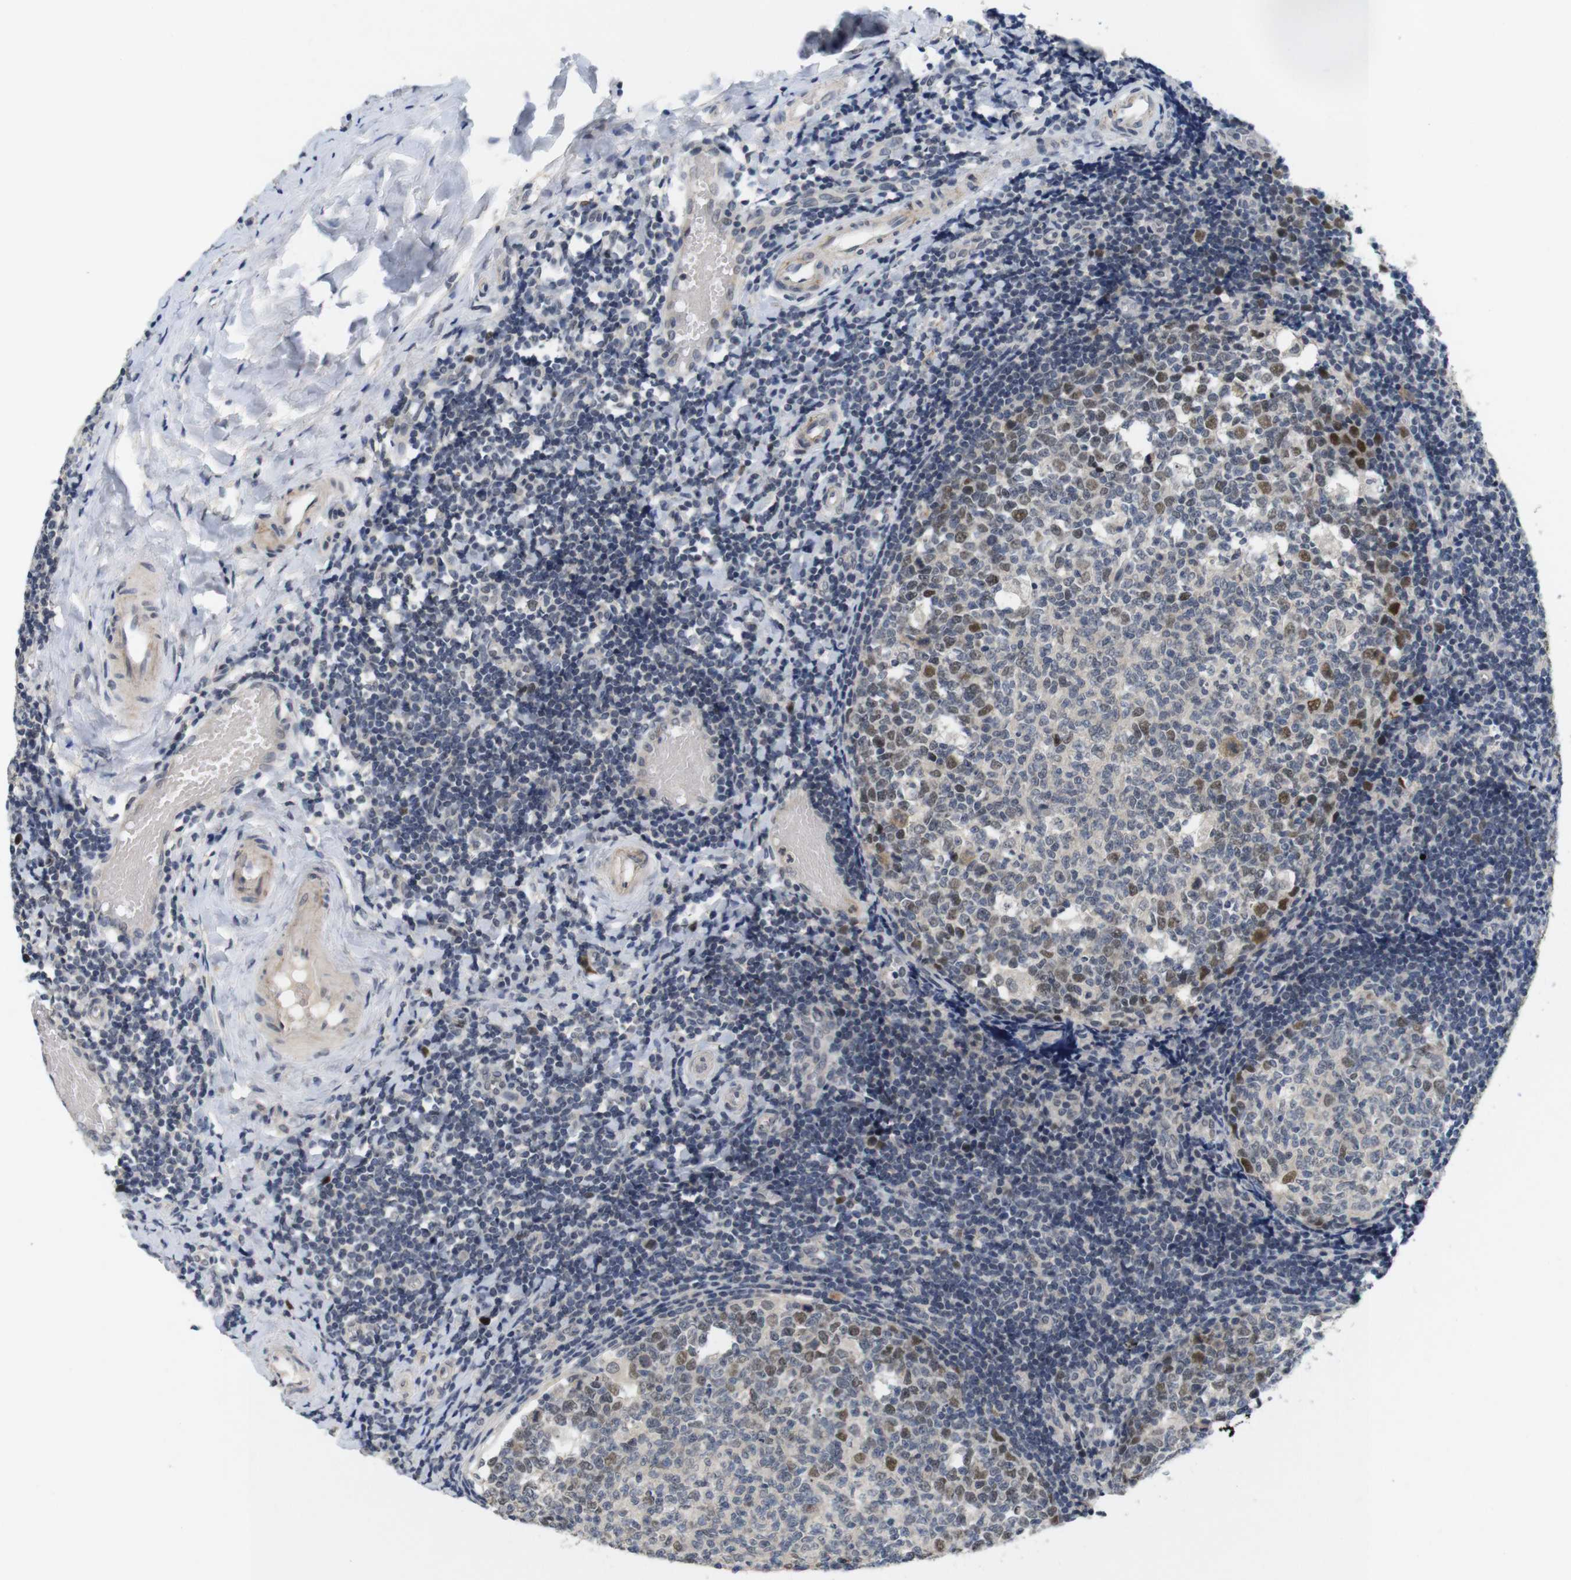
{"staining": {"intensity": "strong", "quantity": "<25%", "location": "nuclear"}, "tissue": "tonsil", "cell_type": "Germinal center cells", "image_type": "normal", "snomed": [{"axis": "morphology", "description": "Normal tissue, NOS"}, {"axis": "topography", "description": "Tonsil"}], "caption": "An immunohistochemistry micrograph of benign tissue is shown. Protein staining in brown labels strong nuclear positivity in tonsil within germinal center cells. (Brightfield microscopy of DAB IHC at high magnification).", "gene": "SKP2", "patient": {"sex": "female", "age": 19}}